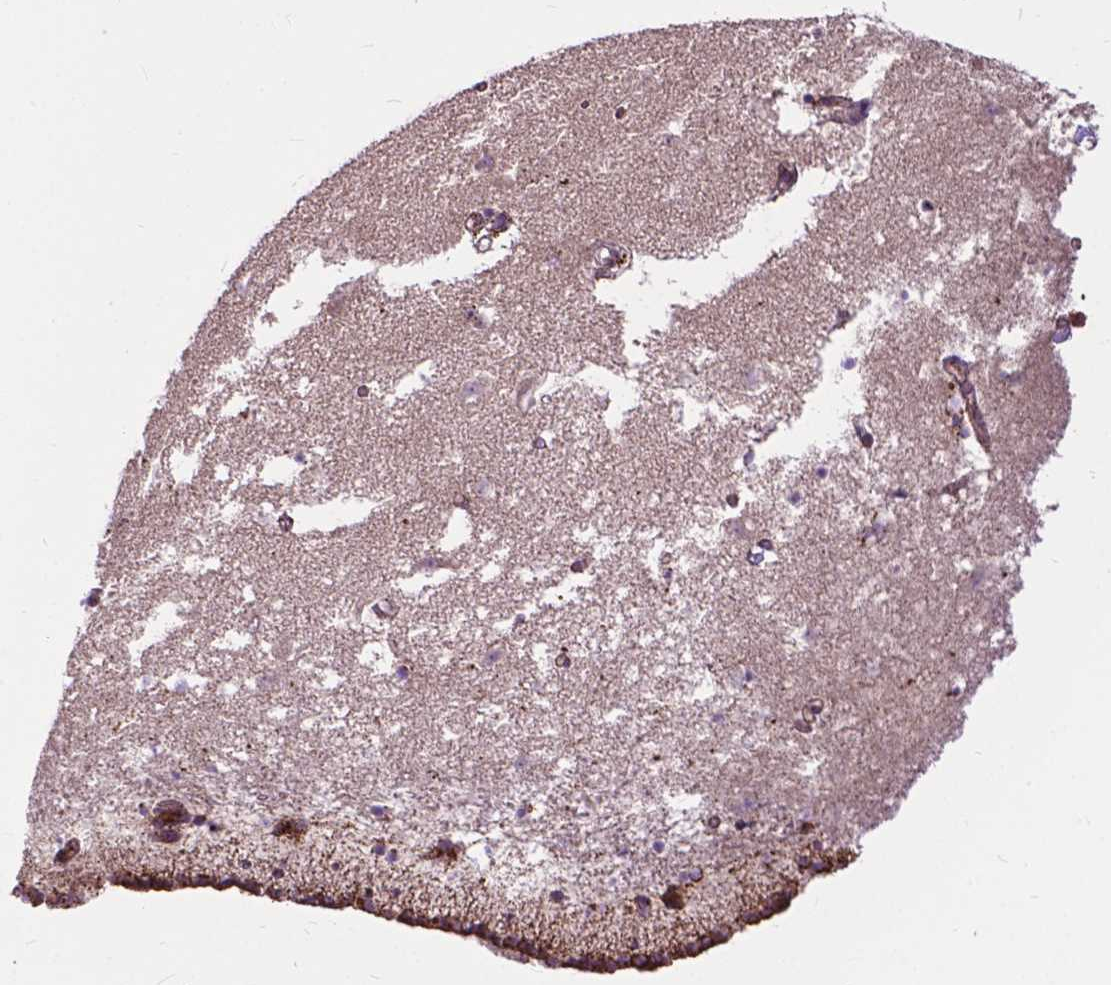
{"staining": {"intensity": "negative", "quantity": "none", "location": "none"}, "tissue": "caudate", "cell_type": "Glial cells", "image_type": "normal", "snomed": [{"axis": "morphology", "description": "Normal tissue, NOS"}, {"axis": "topography", "description": "Lateral ventricle wall"}], "caption": "DAB immunohistochemical staining of benign human caudate displays no significant positivity in glial cells. The staining was performed using DAB (3,3'-diaminobenzidine) to visualize the protein expression in brown, while the nuclei were stained in blue with hematoxylin (Magnification: 20x).", "gene": "CHMP4A", "patient": {"sex": "female", "age": 42}}